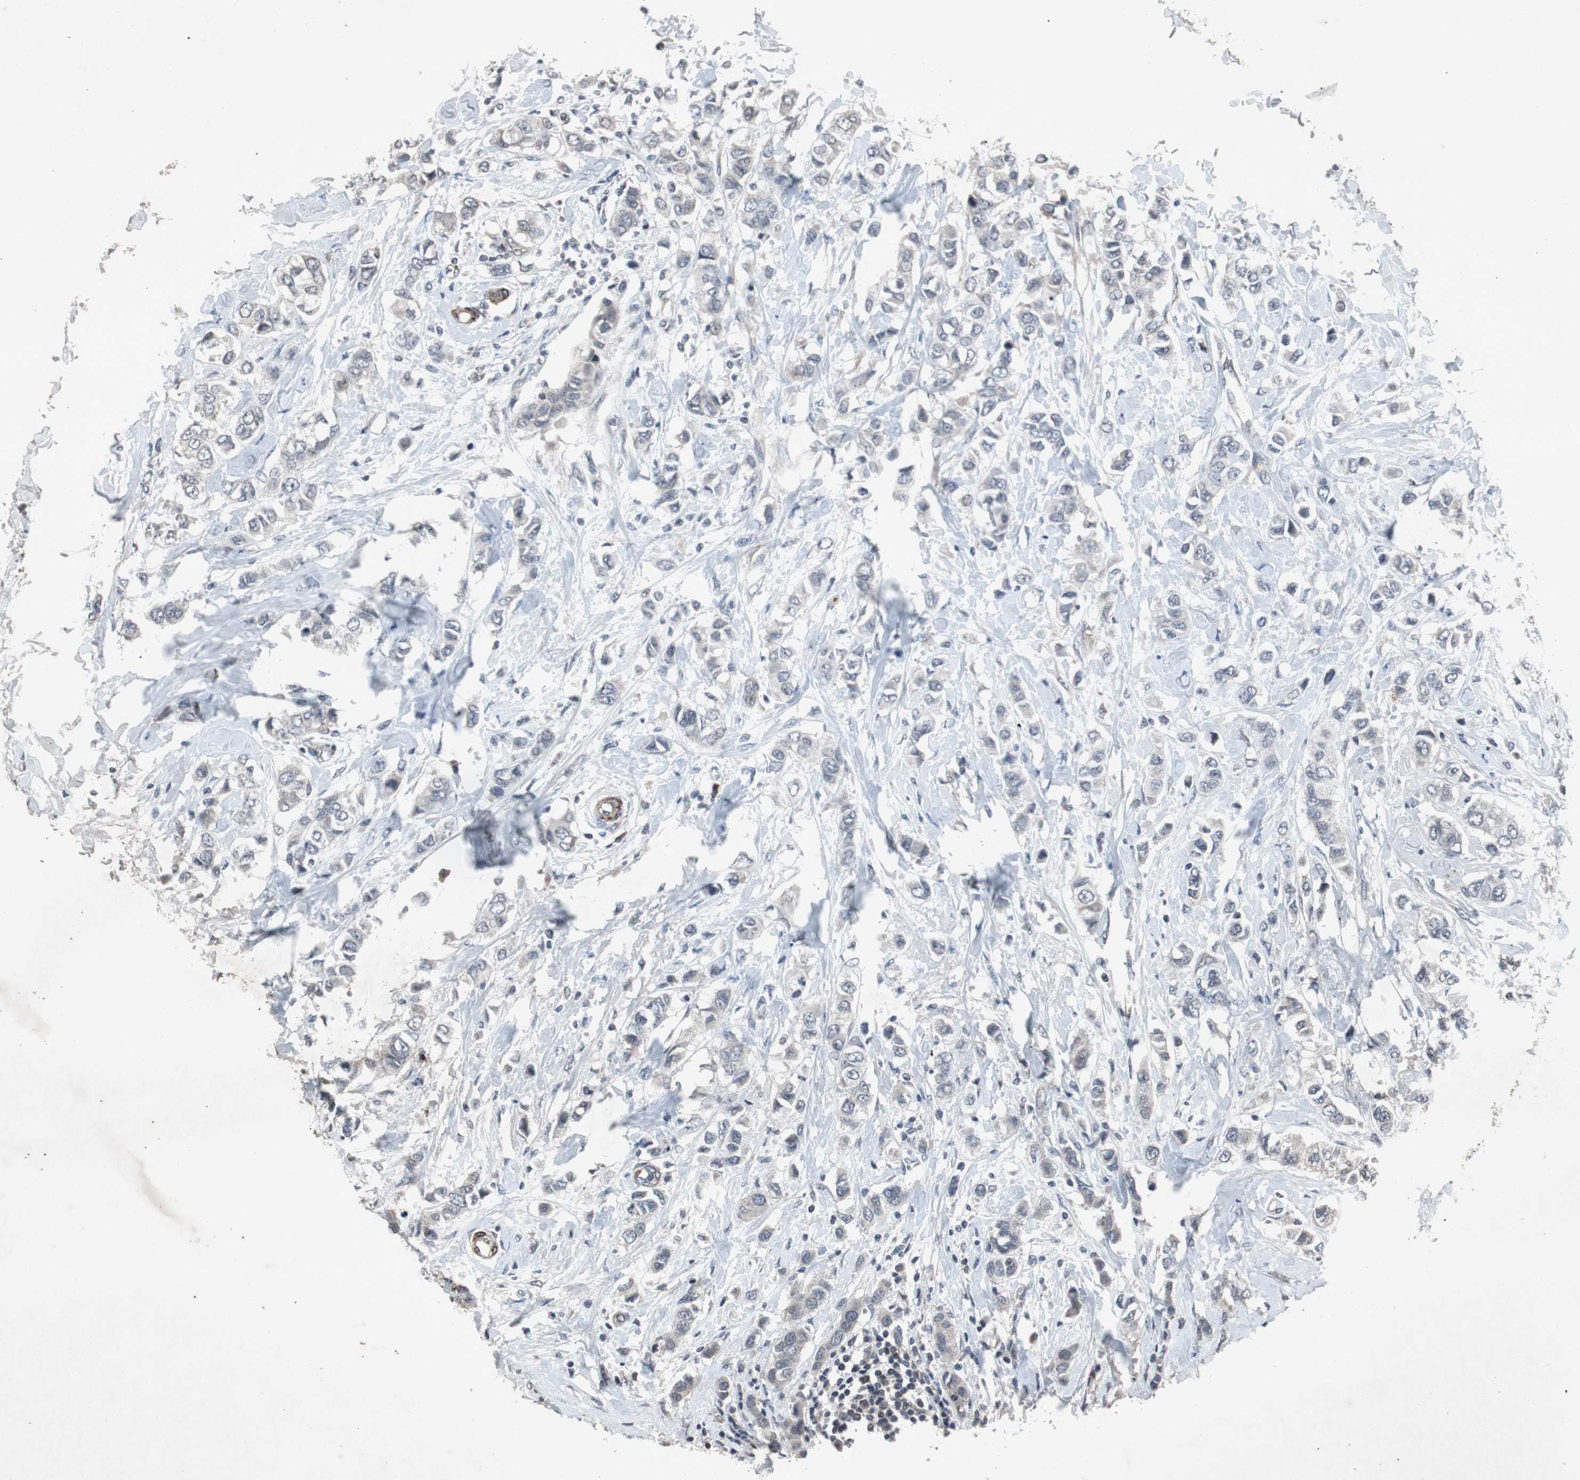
{"staining": {"intensity": "weak", "quantity": "<25%", "location": "cytoplasmic/membranous"}, "tissue": "breast cancer", "cell_type": "Tumor cells", "image_type": "cancer", "snomed": [{"axis": "morphology", "description": "Duct carcinoma"}, {"axis": "topography", "description": "Breast"}], "caption": "Immunohistochemistry micrograph of human invasive ductal carcinoma (breast) stained for a protein (brown), which exhibits no expression in tumor cells. Brightfield microscopy of IHC stained with DAB (3,3'-diaminobenzidine) (brown) and hematoxylin (blue), captured at high magnification.", "gene": "CRADD", "patient": {"sex": "female", "age": 50}}